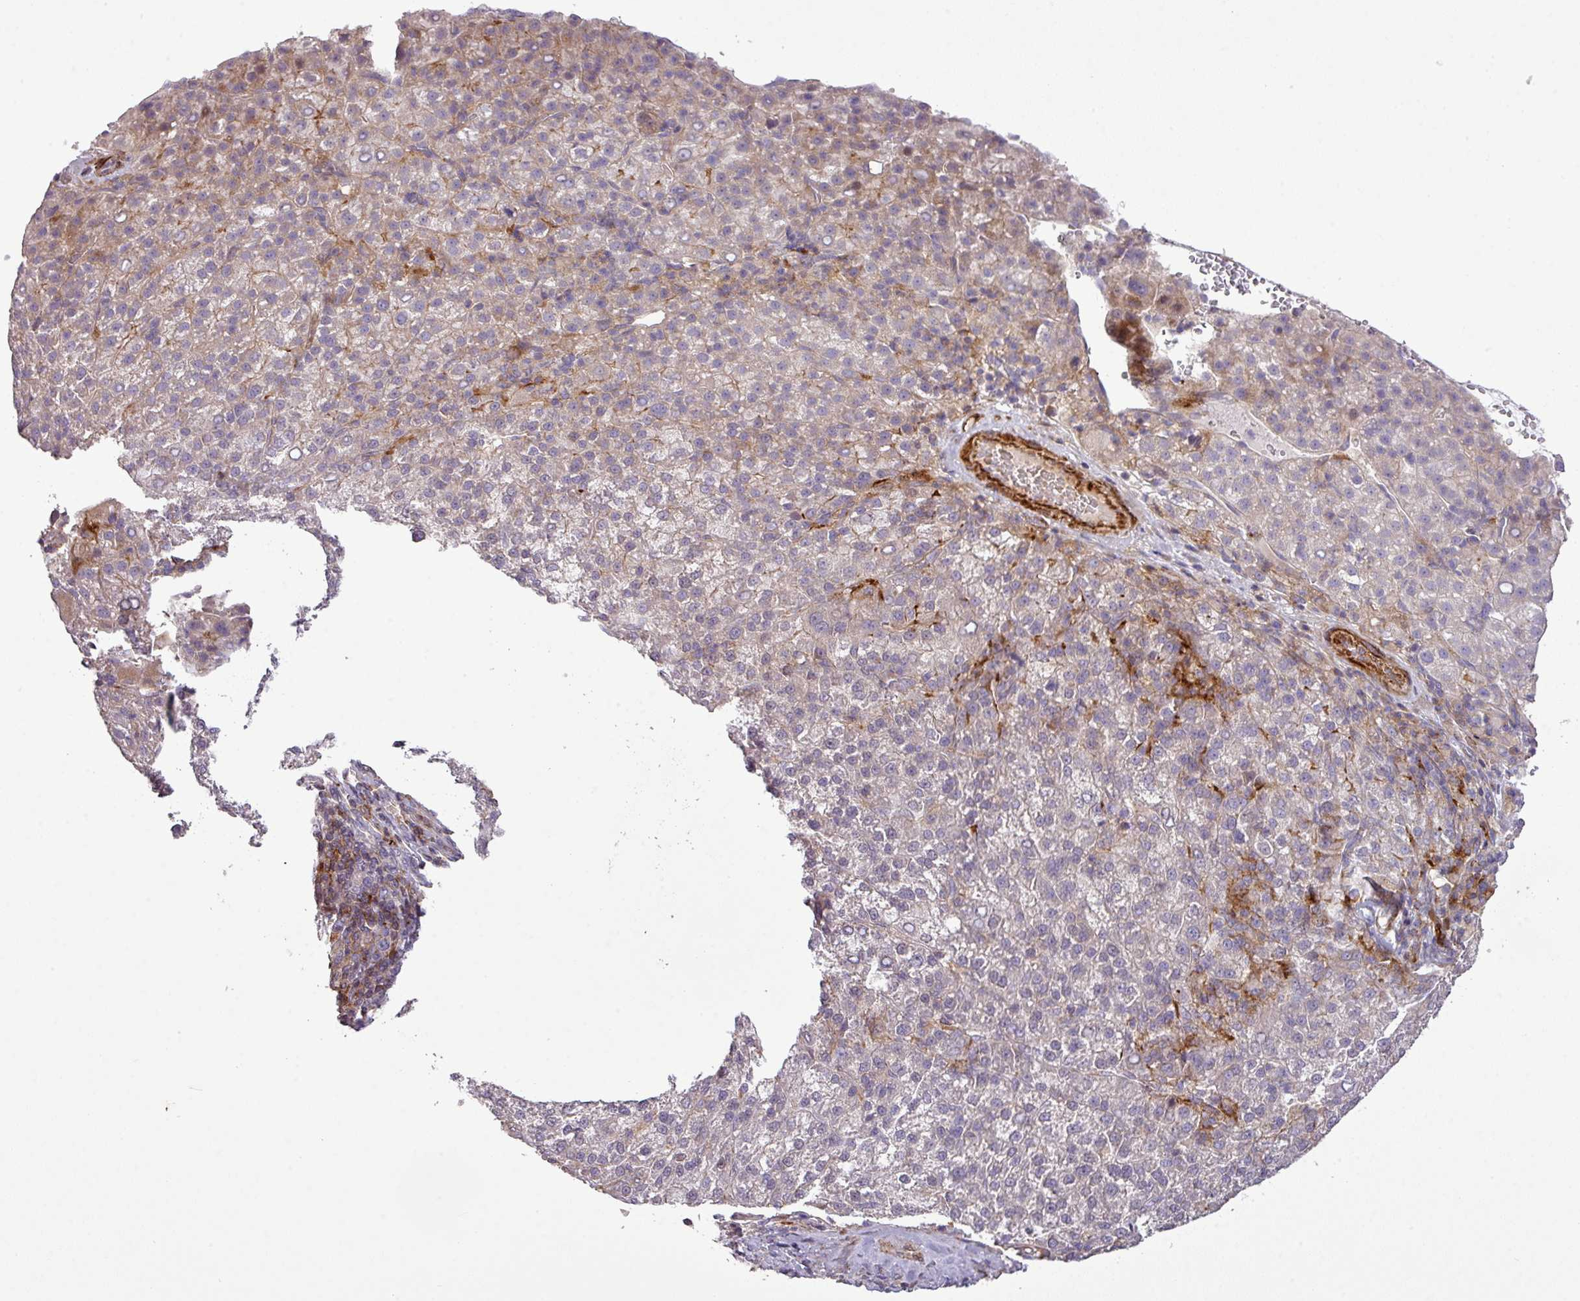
{"staining": {"intensity": "weak", "quantity": "<25%", "location": "cytoplasmic/membranous"}, "tissue": "liver cancer", "cell_type": "Tumor cells", "image_type": "cancer", "snomed": [{"axis": "morphology", "description": "Carcinoma, Hepatocellular, NOS"}, {"axis": "topography", "description": "Liver"}], "caption": "An IHC micrograph of hepatocellular carcinoma (liver) is shown. There is no staining in tumor cells of hepatocellular carcinoma (liver).", "gene": "TPRA1", "patient": {"sex": "female", "age": 58}}